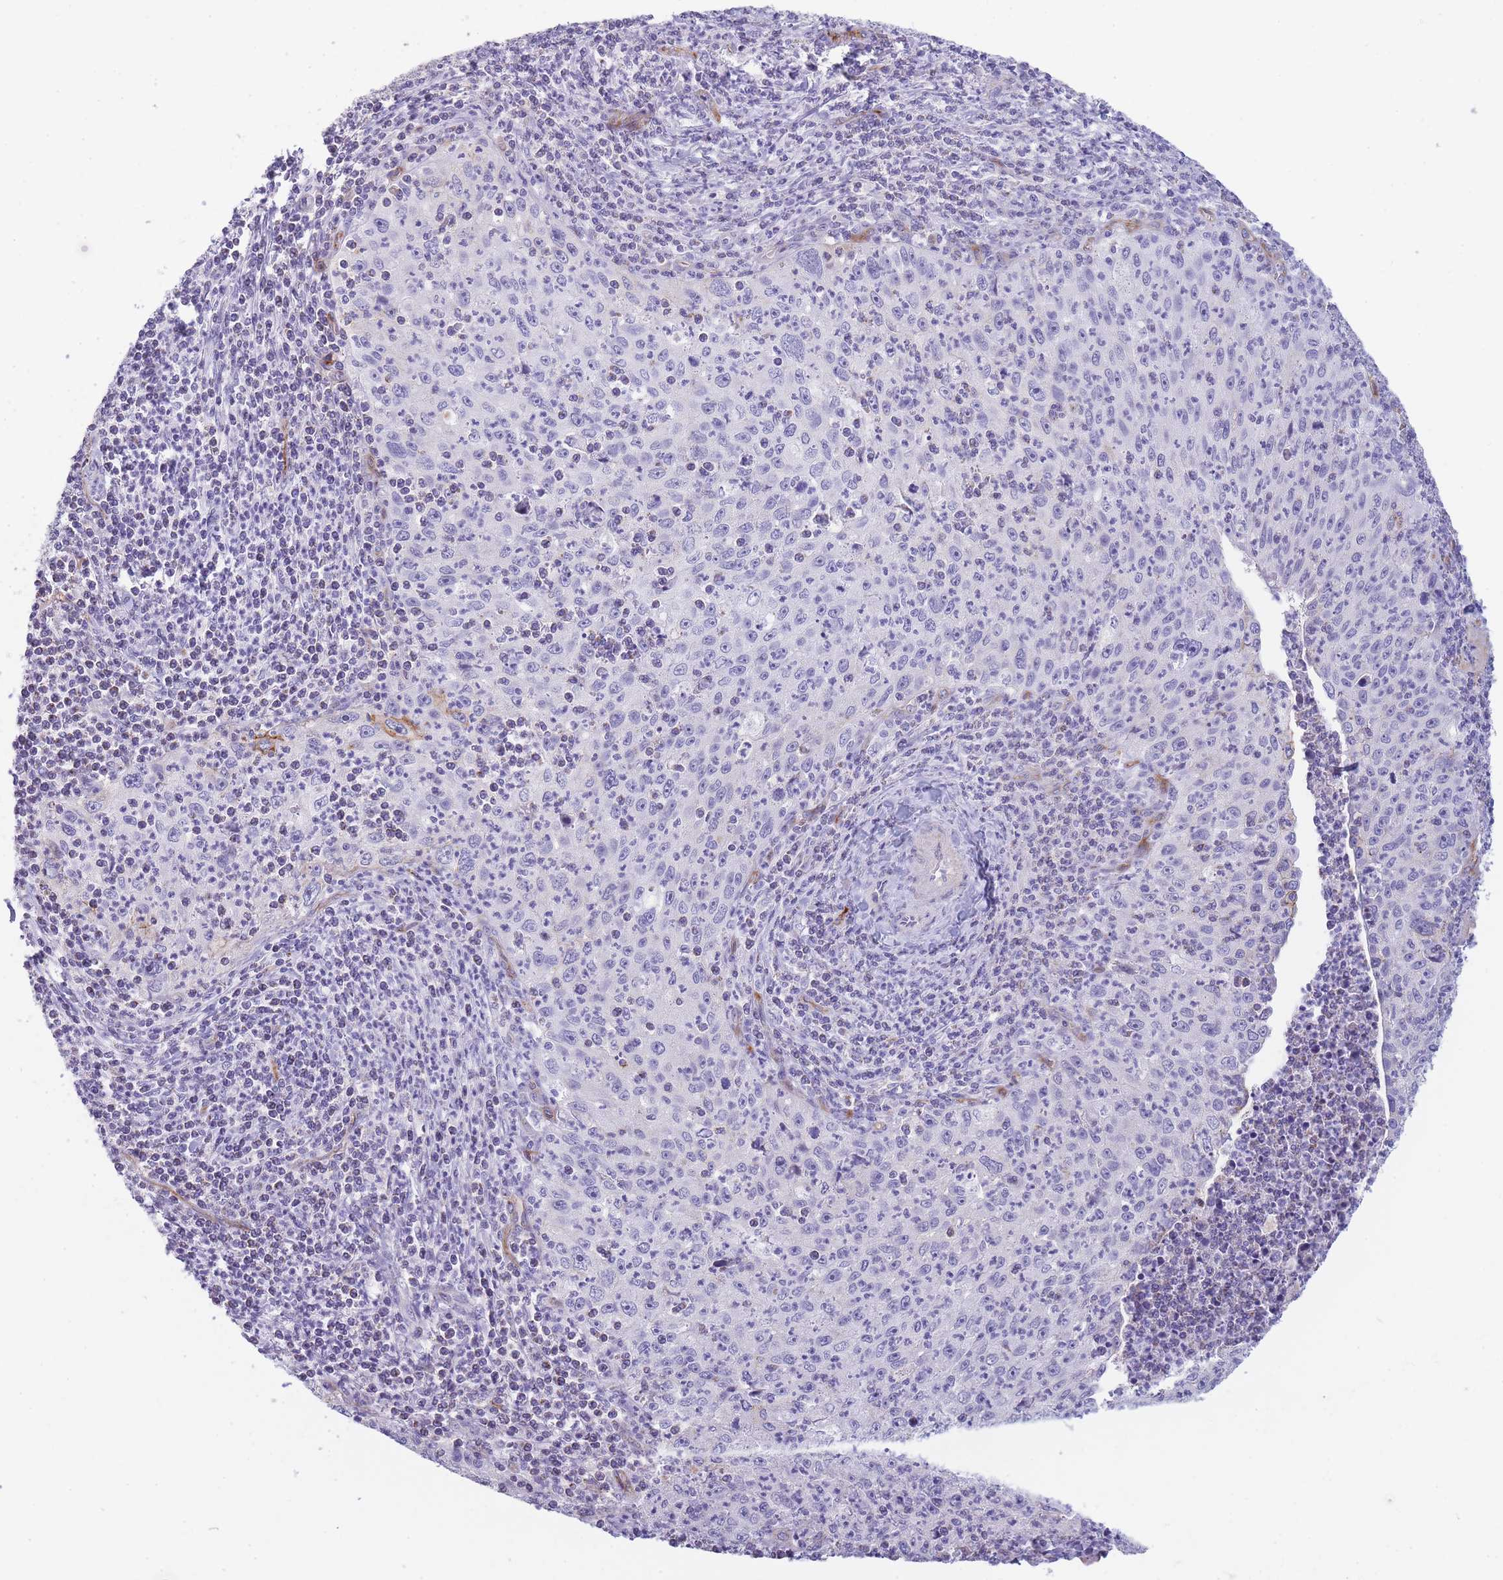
{"staining": {"intensity": "negative", "quantity": "none", "location": "none"}, "tissue": "cervical cancer", "cell_type": "Tumor cells", "image_type": "cancer", "snomed": [{"axis": "morphology", "description": "Squamous cell carcinoma, NOS"}, {"axis": "topography", "description": "Cervix"}], "caption": "This image is of cervical squamous cell carcinoma stained with immunohistochemistry to label a protein in brown with the nuclei are counter-stained blue. There is no staining in tumor cells. (Stains: DAB (3,3'-diaminobenzidine) IHC with hematoxylin counter stain, Microscopy: brightfield microscopy at high magnification).", "gene": "UTP14A", "patient": {"sex": "female", "age": 30}}